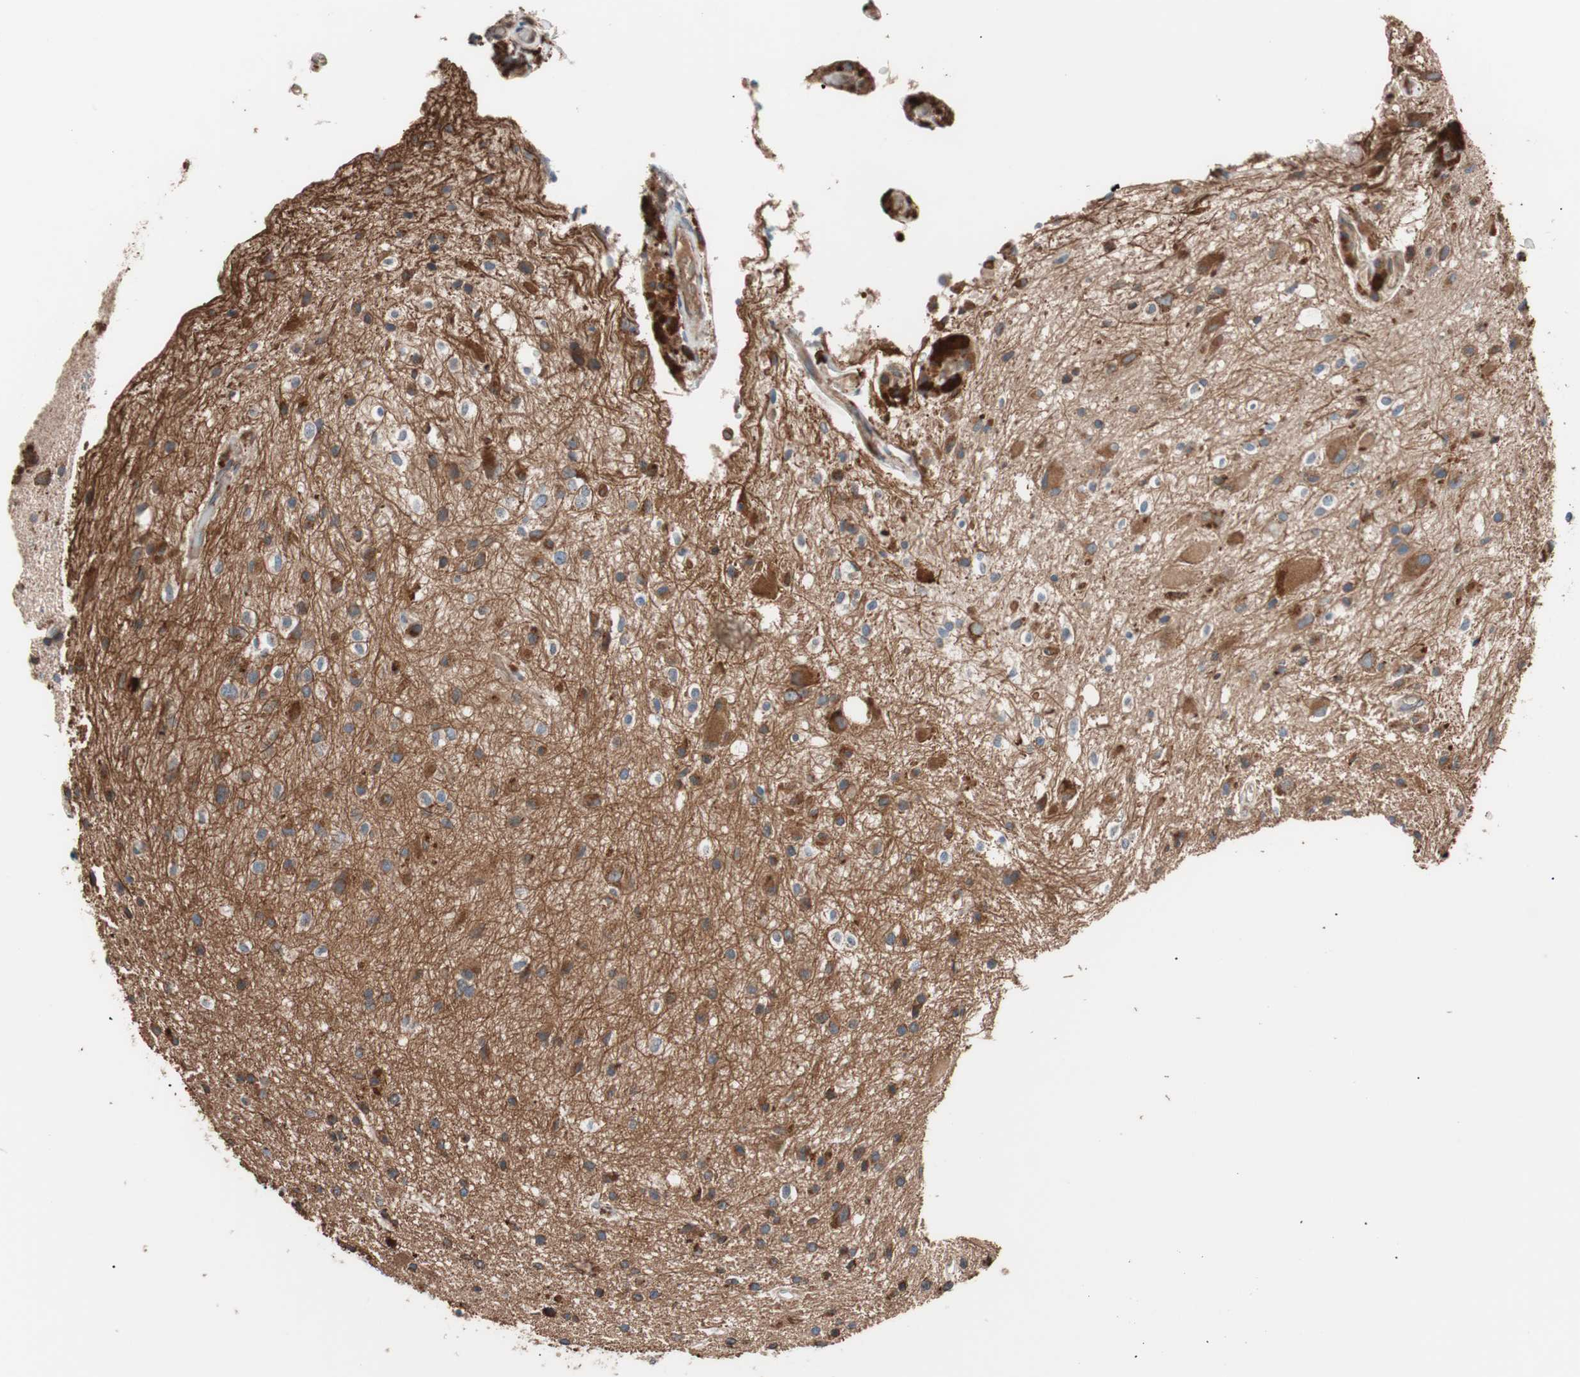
{"staining": {"intensity": "moderate", "quantity": ">75%", "location": "cytoplasmic/membranous"}, "tissue": "glioma", "cell_type": "Tumor cells", "image_type": "cancer", "snomed": [{"axis": "morphology", "description": "Glioma, malignant, High grade"}, {"axis": "topography", "description": "Brain"}], "caption": "This image shows IHC staining of human malignant glioma (high-grade), with medium moderate cytoplasmic/membranous expression in about >75% of tumor cells.", "gene": "GLYCTK", "patient": {"sex": "male", "age": 47}}